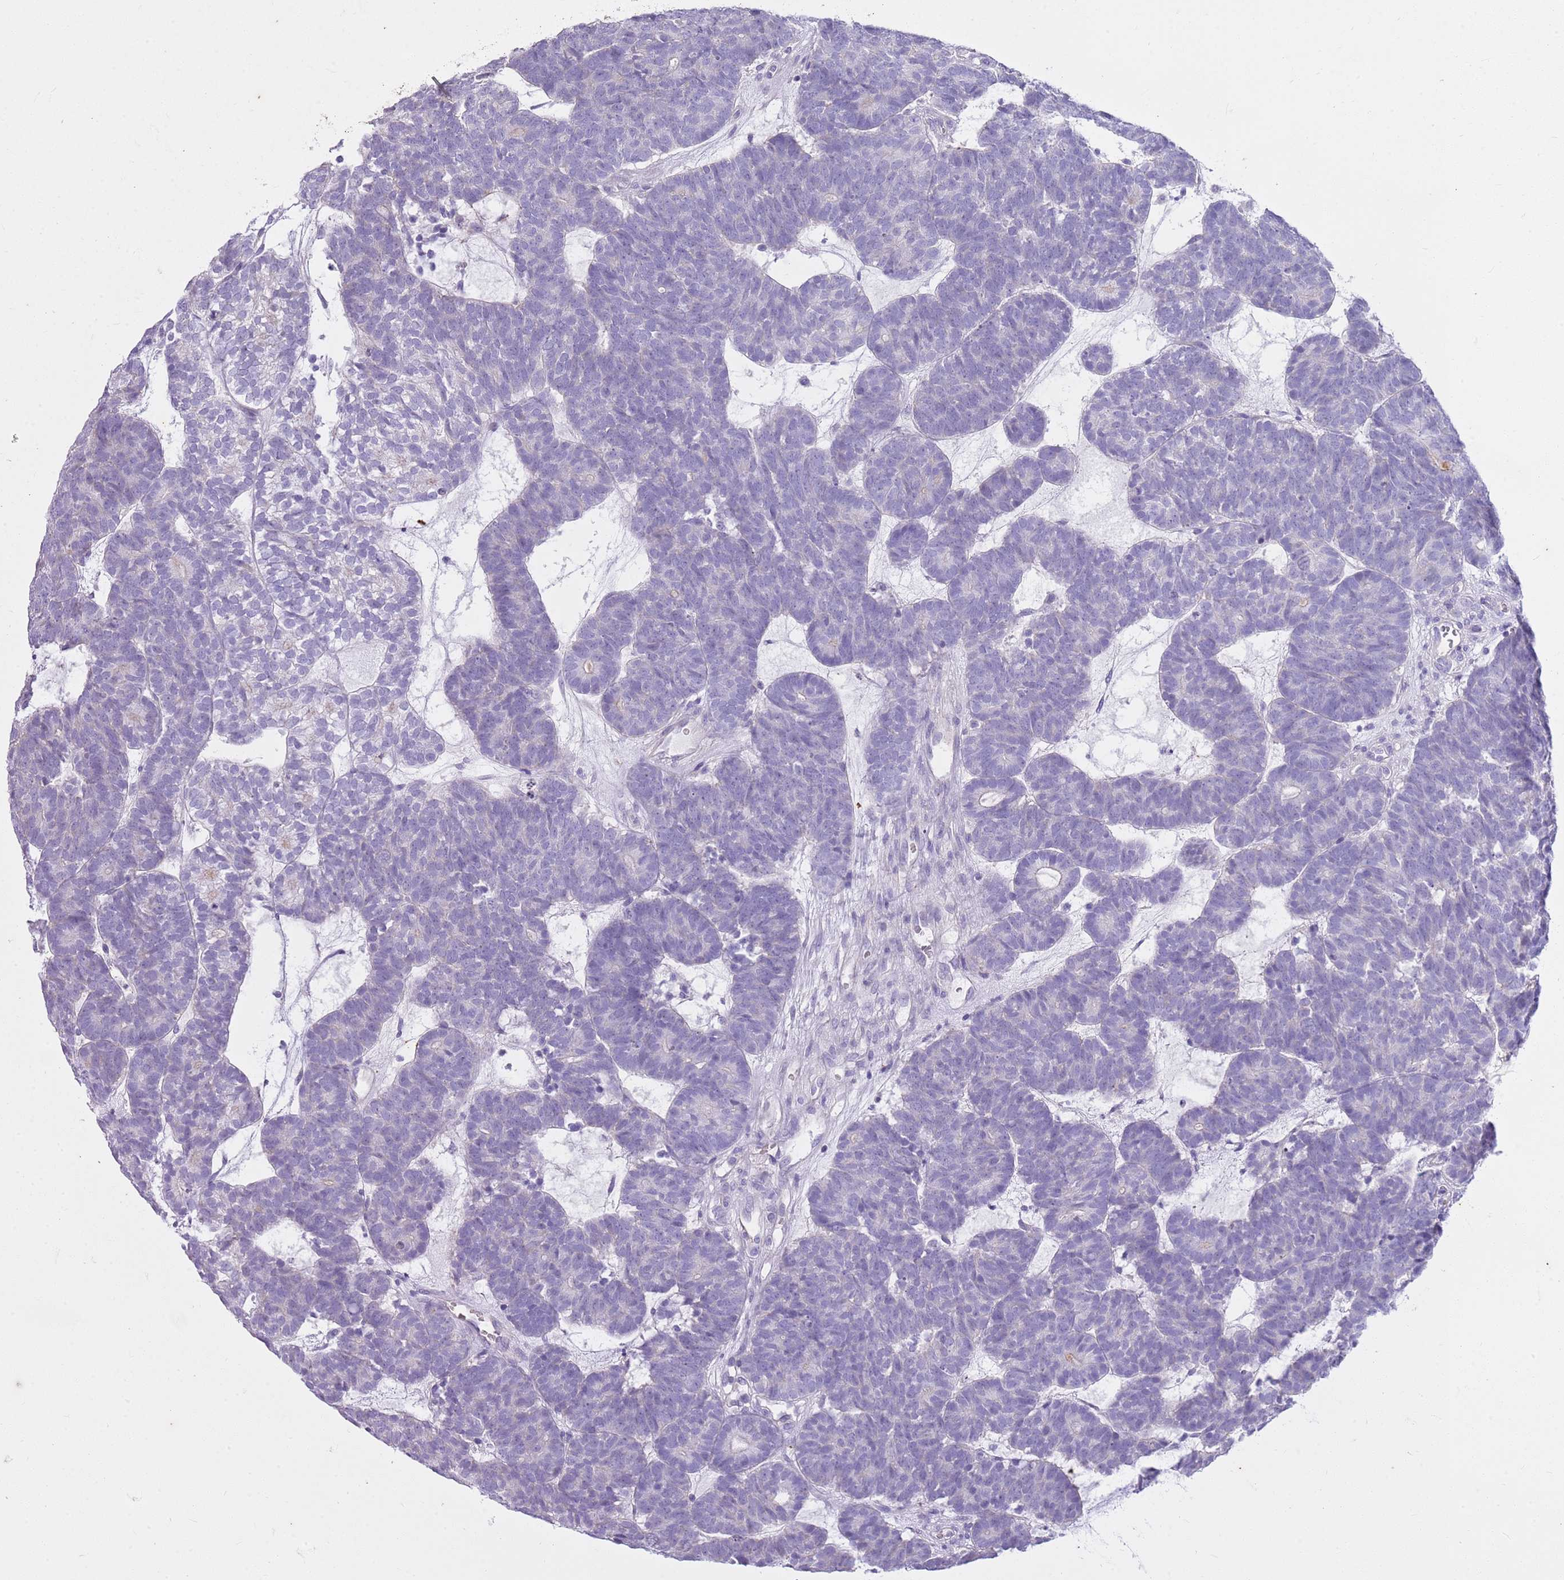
{"staining": {"intensity": "negative", "quantity": "none", "location": "none"}, "tissue": "head and neck cancer", "cell_type": "Tumor cells", "image_type": "cancer", "snomed": [{"axis": "morphology", "description": "Adenocarcinoma, NOS"}, {"axis": "topography", "description": "Head-Neck"}], "caption": "Image shows no significant protein positivity in tumor cells of head and neck cancer (adenocarcinoma).", "gene": "CNPPD1", "patient": {"sex": "female", "age": 81}}